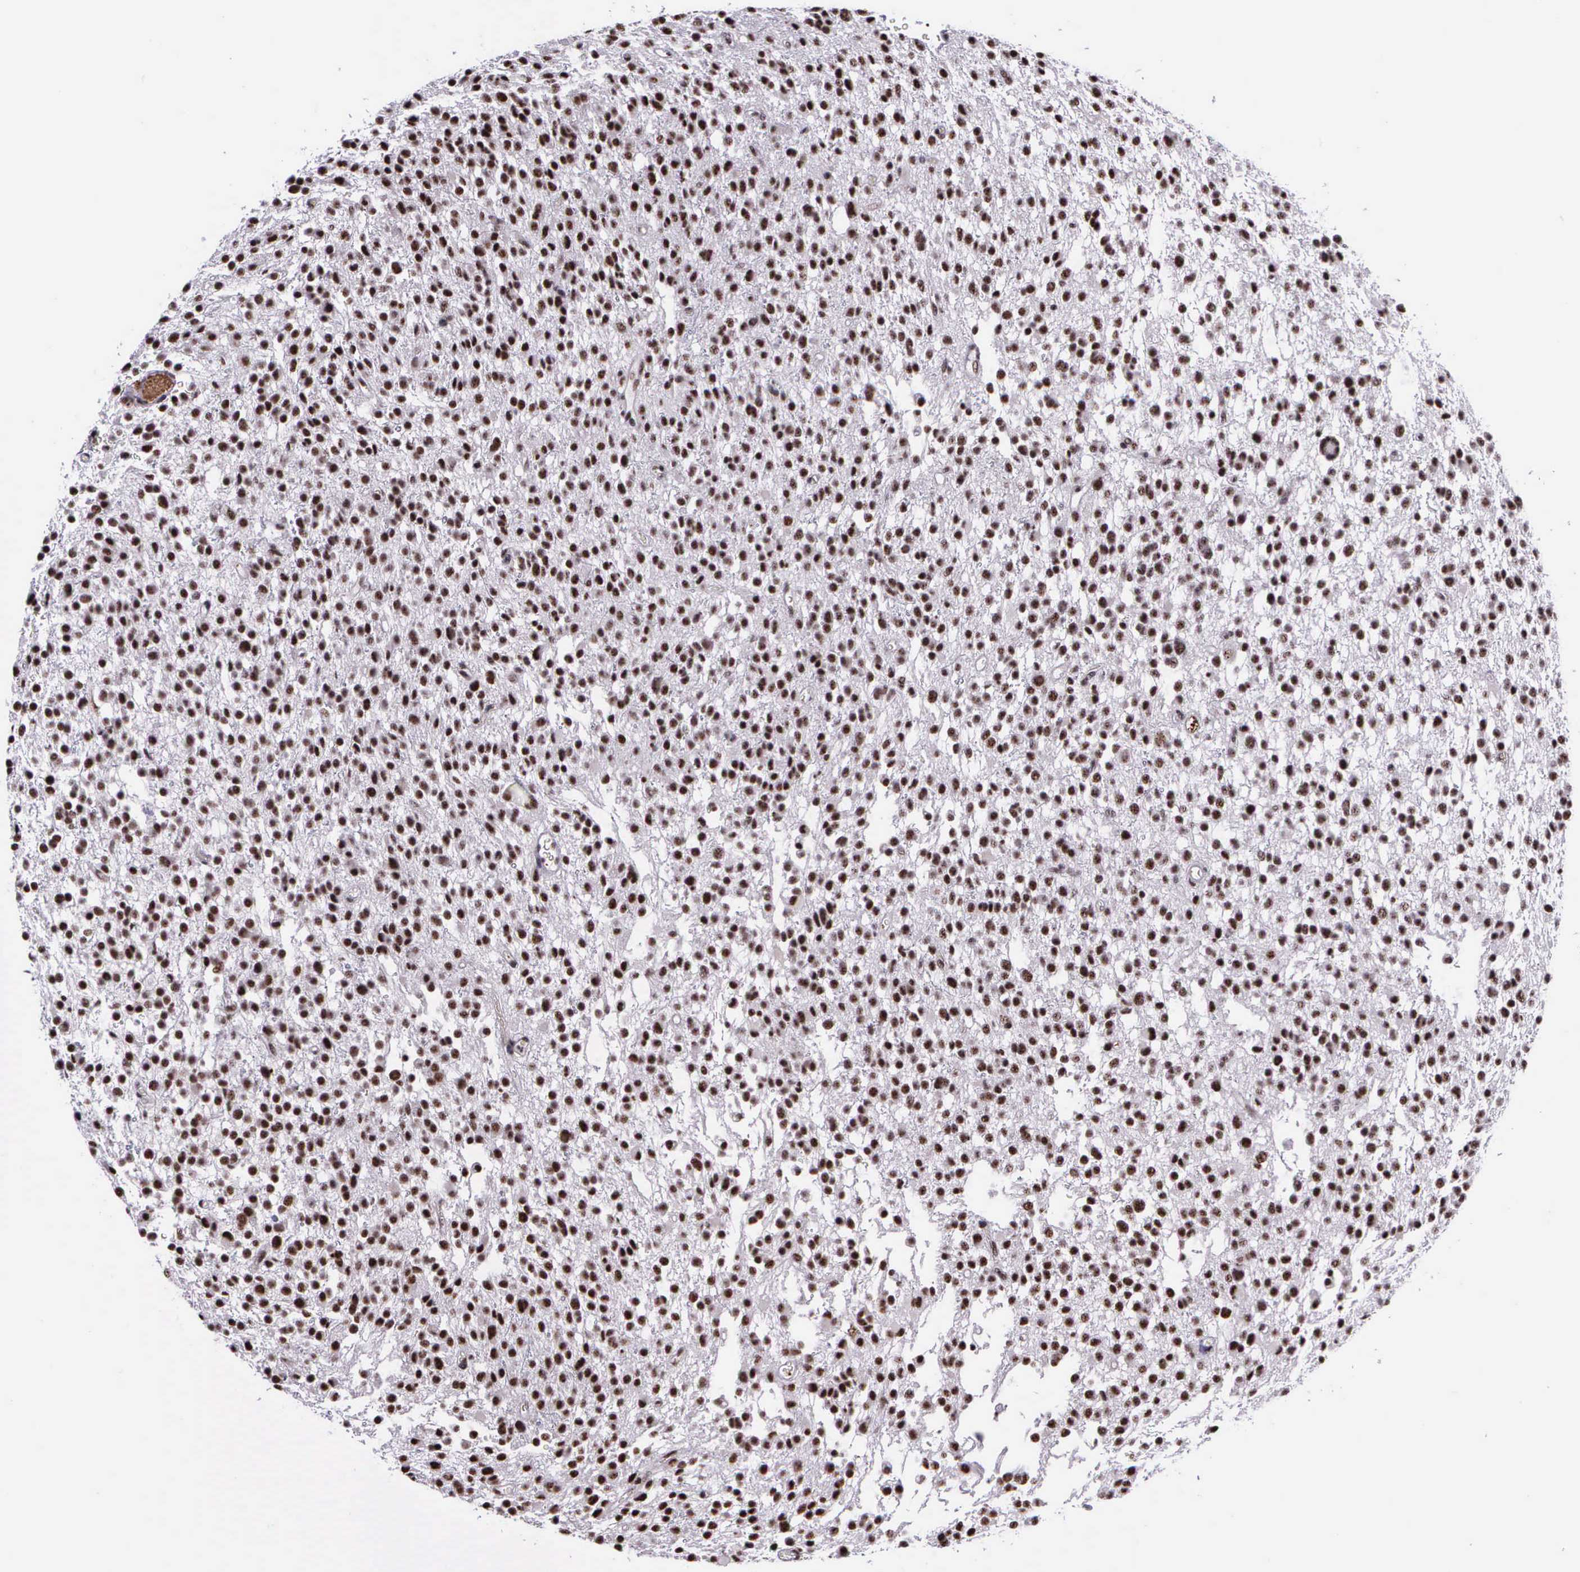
{"staining": {"intensity": "moderate", "quantity": ">75%", "location": "nuclear"}, "tissue": "glioma", "cell_type": "Tumor cells", "image_type": "cancer", "snomed": [{"axis": "morphology", "description": "Glioma, malignant, Low grade"}, {"axis": "topography", "description": "Brain"}], "caption": "A brown stain highlights moderate nuclear positivity of a protein in glioma tumor cells.", "gene": "FAM47A", "patient": {"sex": "female", "age": 36}}